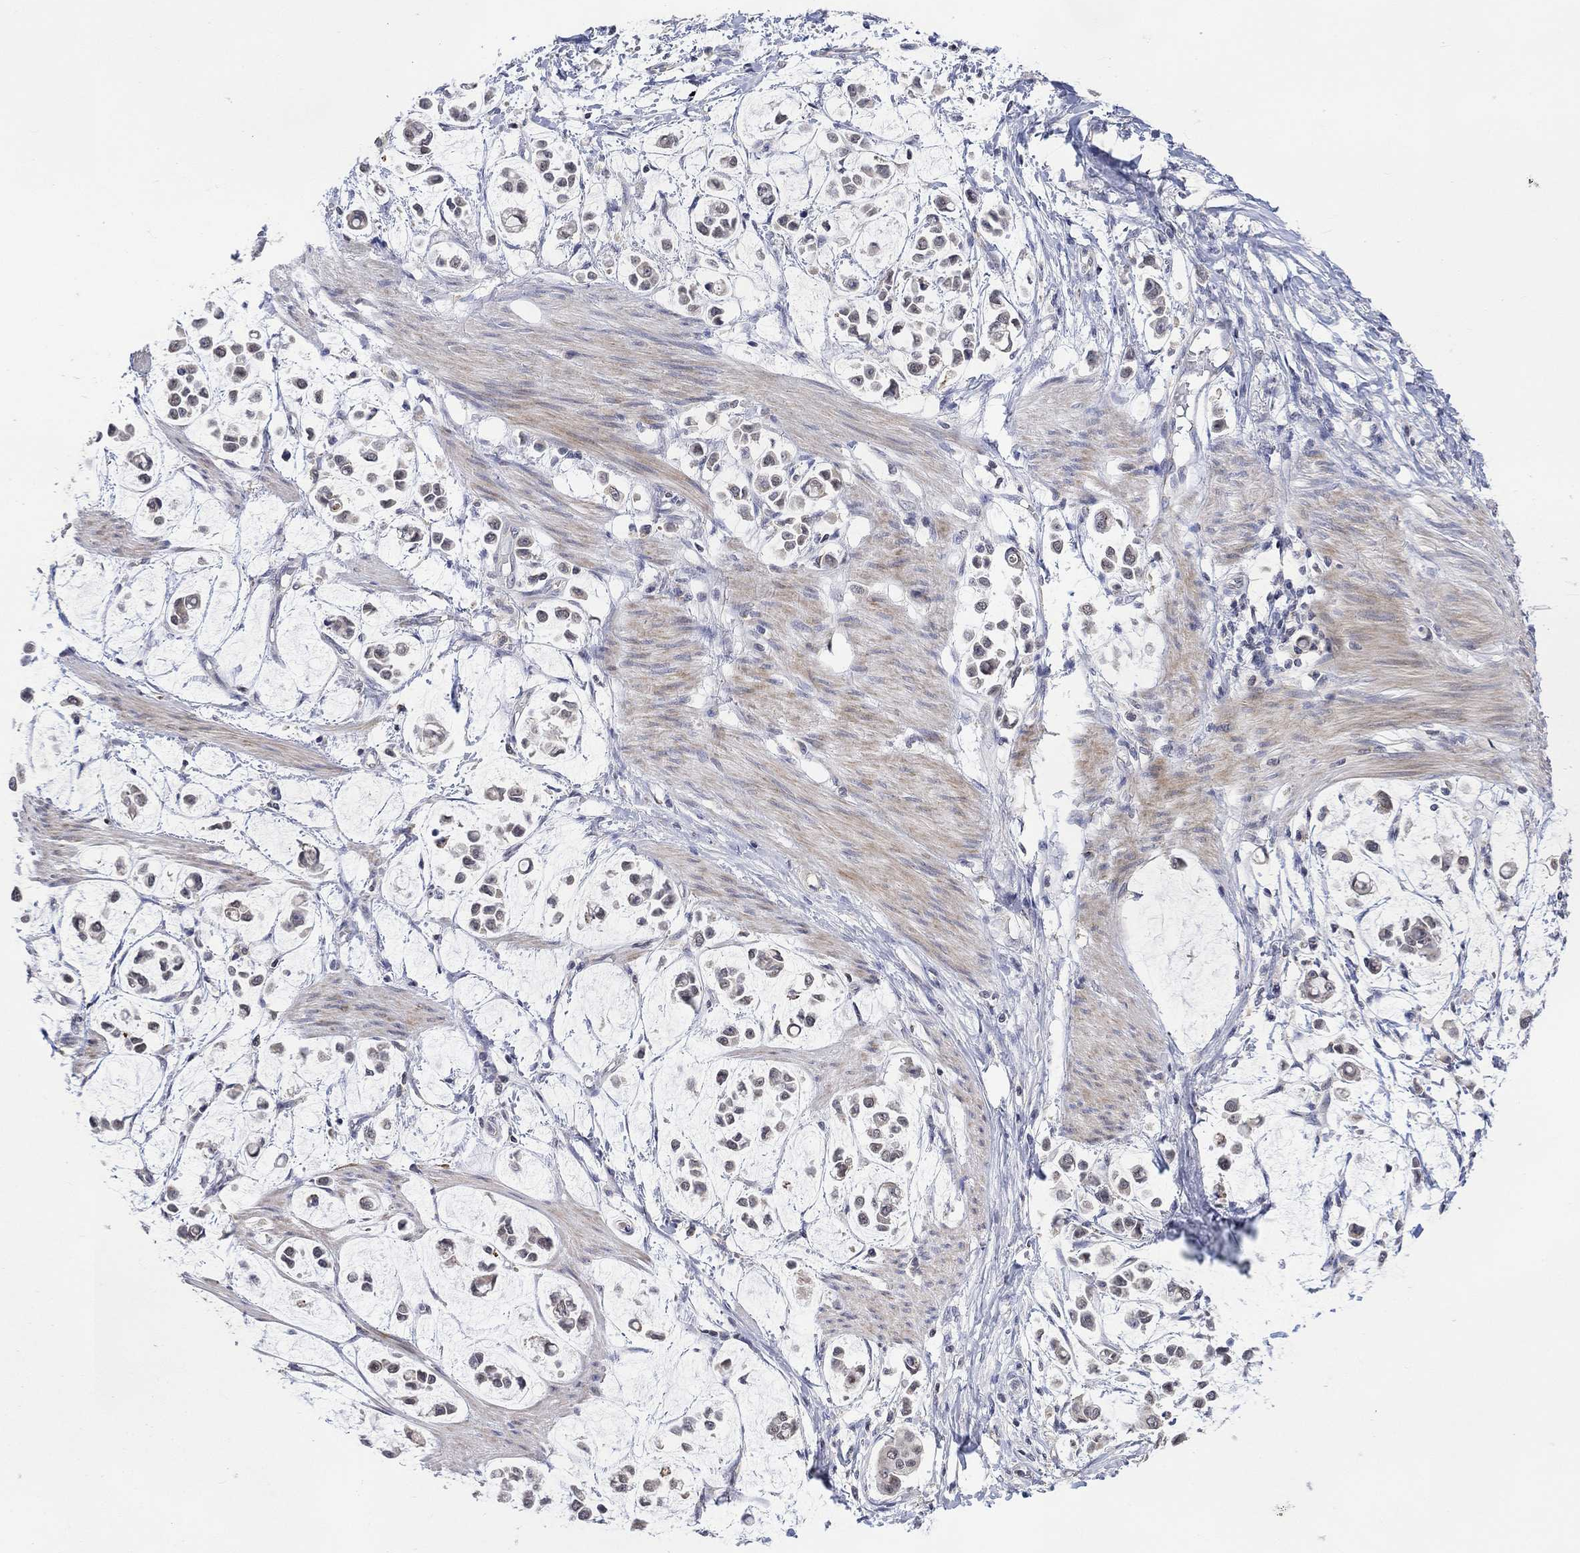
{"staining": {"intensity": "weak", "quantity": "25%-75%", "location": "cytoplasmic/membranous"}, "tissue": "stomach cancer", "cell_type": "Tumor cells", "image_type": "cancer", "snomed": [{"axis": "morphology", "description": "Adenocarcinoma, NOS"}, {"axis": "topography", "description": "Stomach"}], "caption": "The image demonstrates immunohistochemical staining of stomach cancer (adenocarcinoma). There is weak cytoplasmic/membranous staining is present in approximately 25%-75% of tumor cells. (DAB (3,3'-diaminobenzidine) = brown stain, brightfield microscopy at high magnification).", "gene": "SLC48A1", "patient": {"sex": "male", "age": 82}}